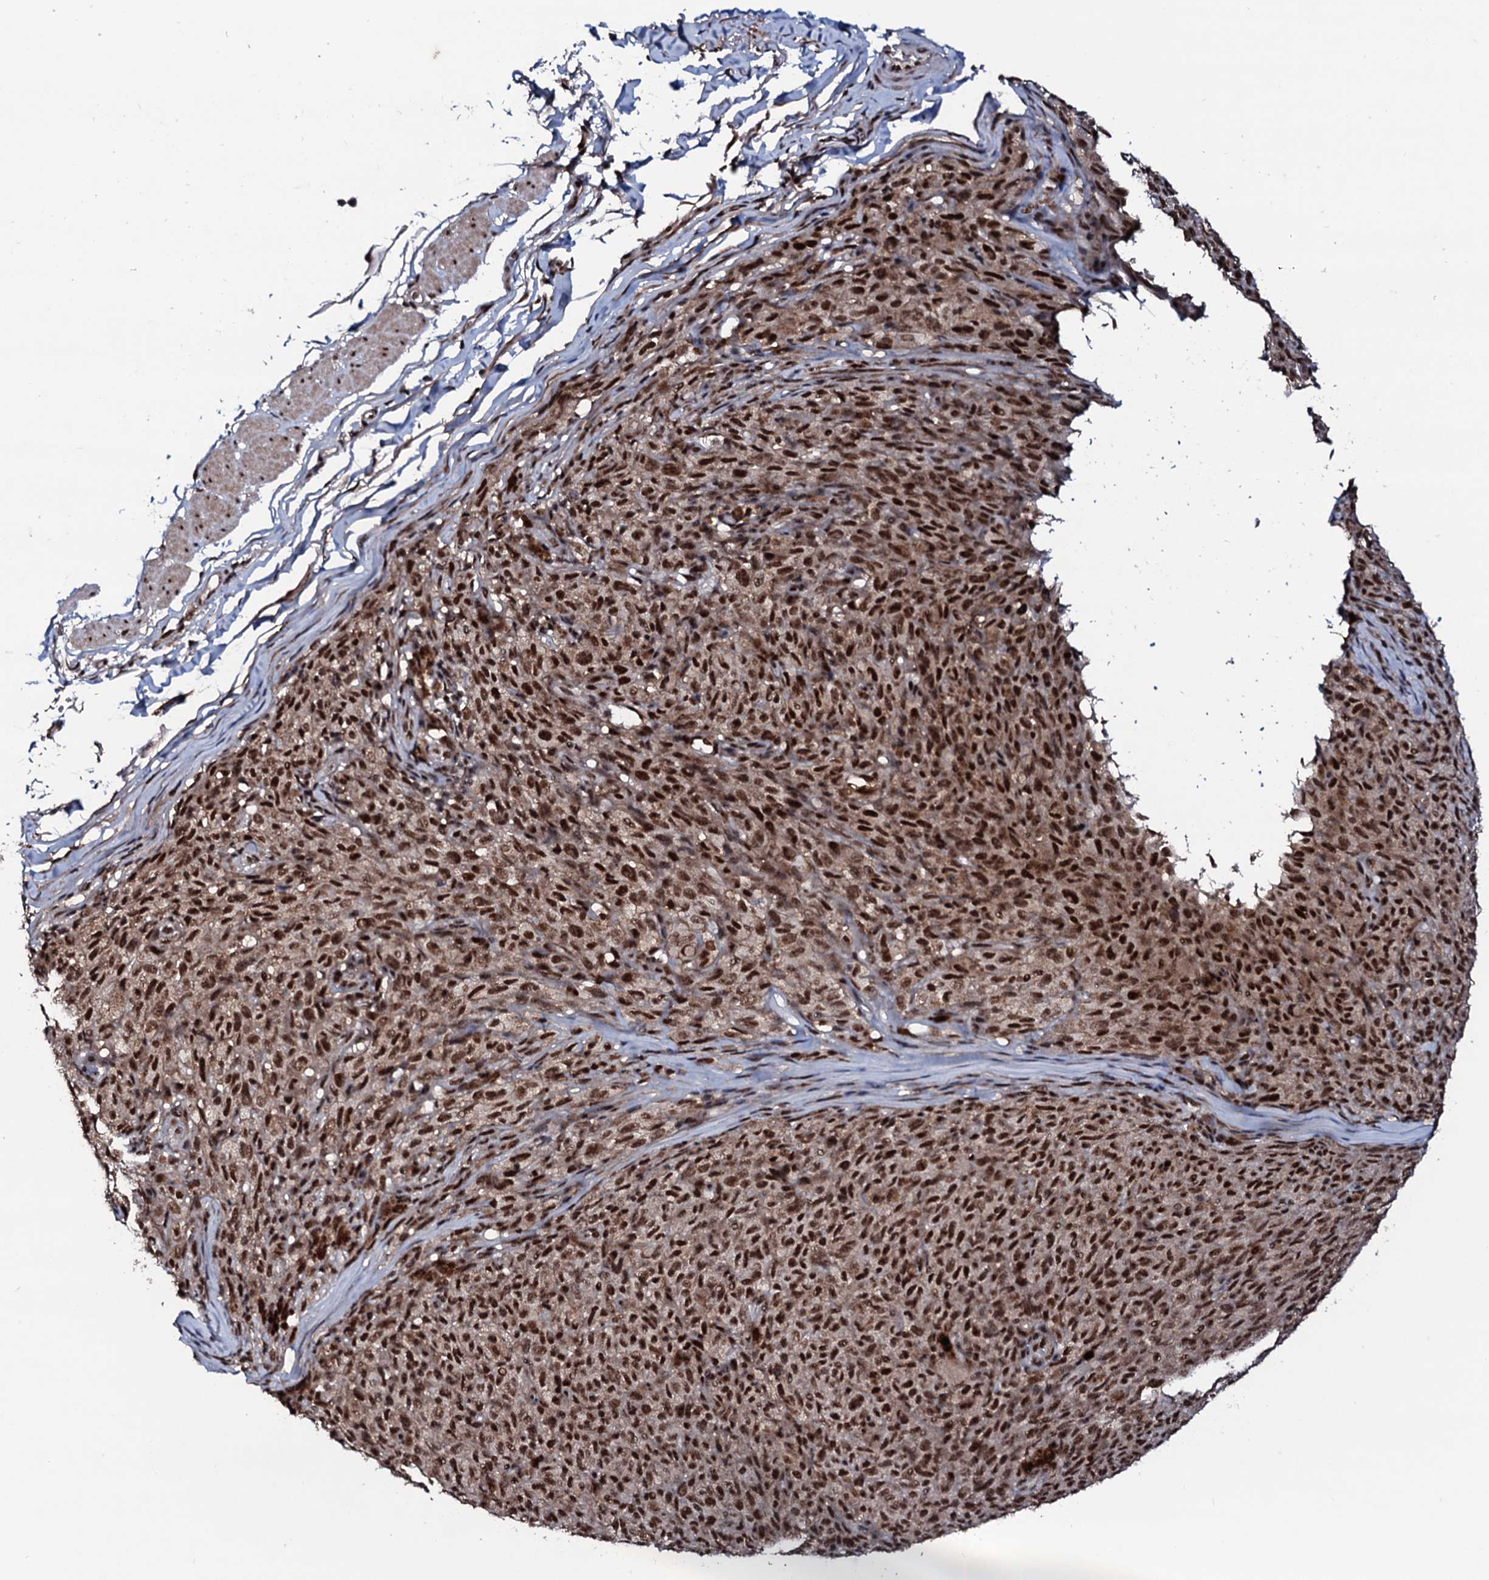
{"staining": {"intensity": "strong", "quantity": ">75%", "location": "nuclear"}, "tissue": "melanoma", "cell_type": "Tumor cells", "image_type": "cancer", "snomed": [{"axis": "morphology", "description": "Malignant melanoma, NOS"}, {"axis": "topography", "description": "Skin"}], "caption": "An image of human malignant melanoma stained for a protein demonstrates strong nuclear brown staining in tumor cells.", "gene": "PRPF18", "patient": {"sex": "female", "age": 82}}